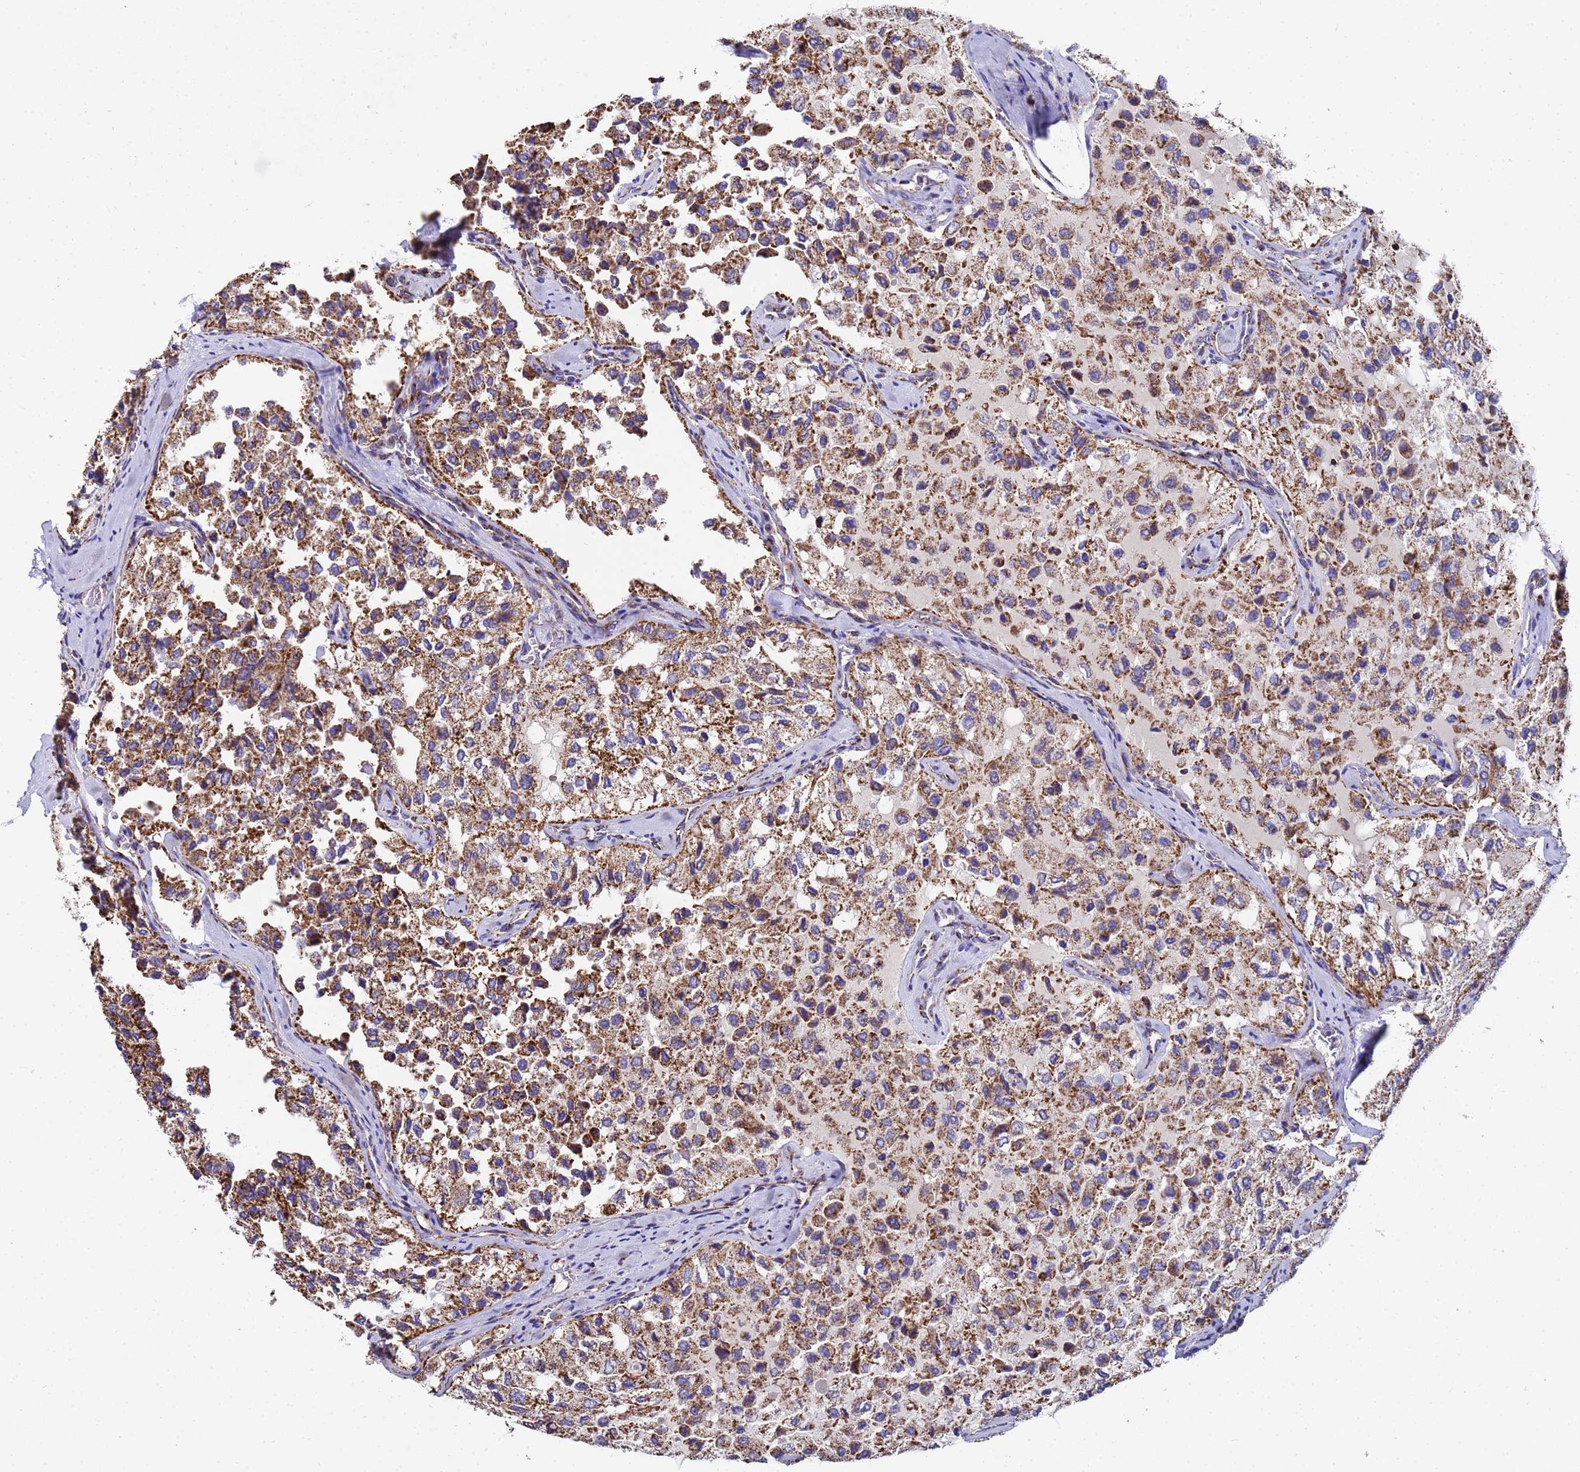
{"staining": {"intensity": "moderate", "quantity": ">75%", "location": "cytoplasmic/membranous"}, "tissue": "thyroid cancer", "cell_type": "Tumor cells", "image_type": "cancer", "snomed": [{"axis": "morphology", "description": "Follicular adenoma carcinoma, NOS"}, {"axis": "topography", "description": "Thyroid gland"}], "caption": "Immunohistochemistry (IHC) (DAB) staining of human follicular adenoma carcinoma (thyroid) displays moderate cytoplasmic/membranous protein expression in approximately >75% of tumor cells.", "gene": "MRPS12", "patient": {"sex": "male", "age": 75}}